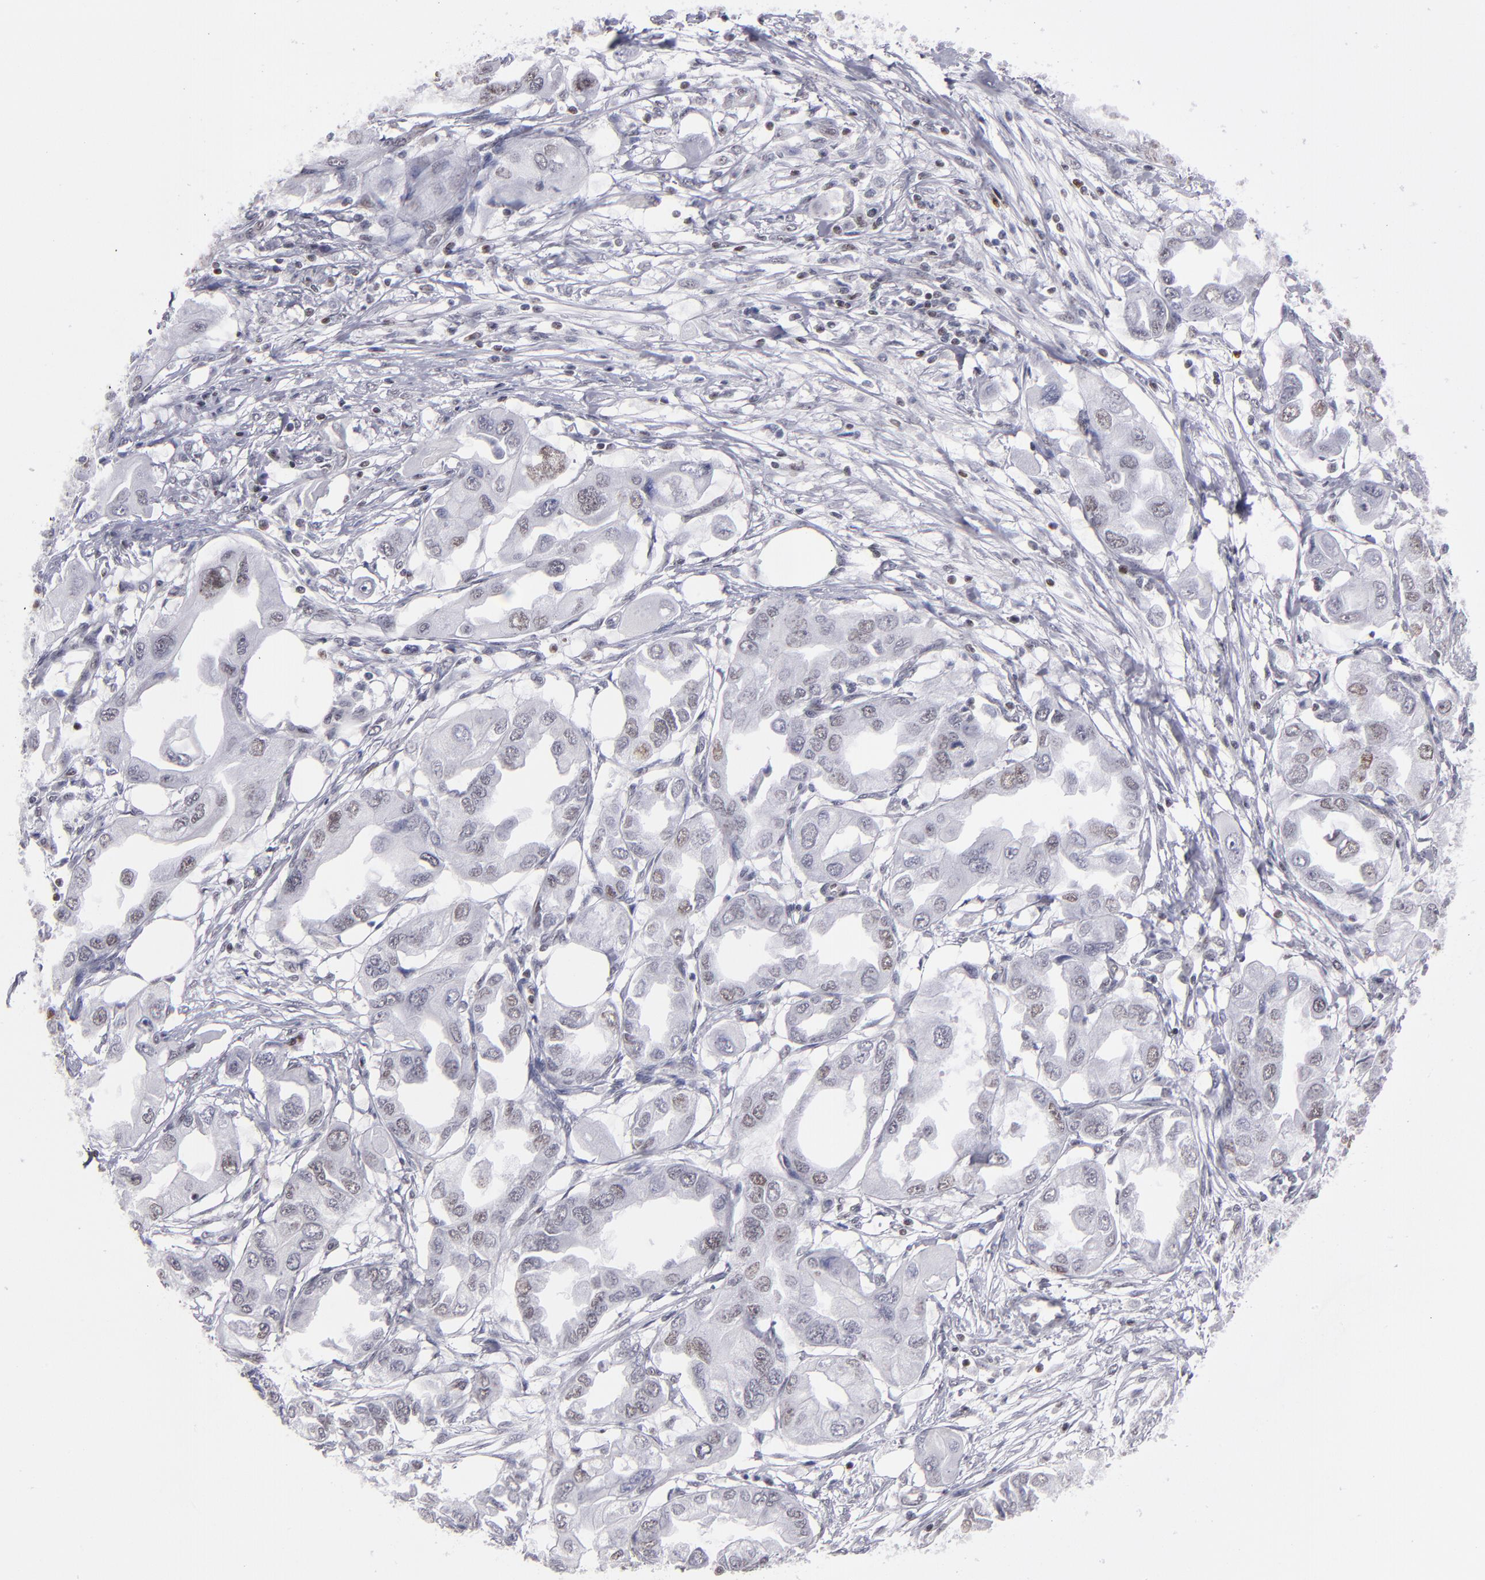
{"staining": {"intensity": "weak", "quantity": "25%-75%", "location": "nuclear"}, "tissue": "endometrial cancer", "cell_type": "Tumor cells", "image_type": "cancer", "snomed": [{"axis": "morphology", "description": "Adenocarcinoma, NOS"}, {"axis": "topography", "description": "Endometrium"}], "caption": "IHC image of human endometrial cancer stained for a protein (brown), which displays low levels of weak nuclear expression in approximately 25%-75% of tumor cells.", "gene": "TERF2", "patient": {"sex": "female", "age": 67}}